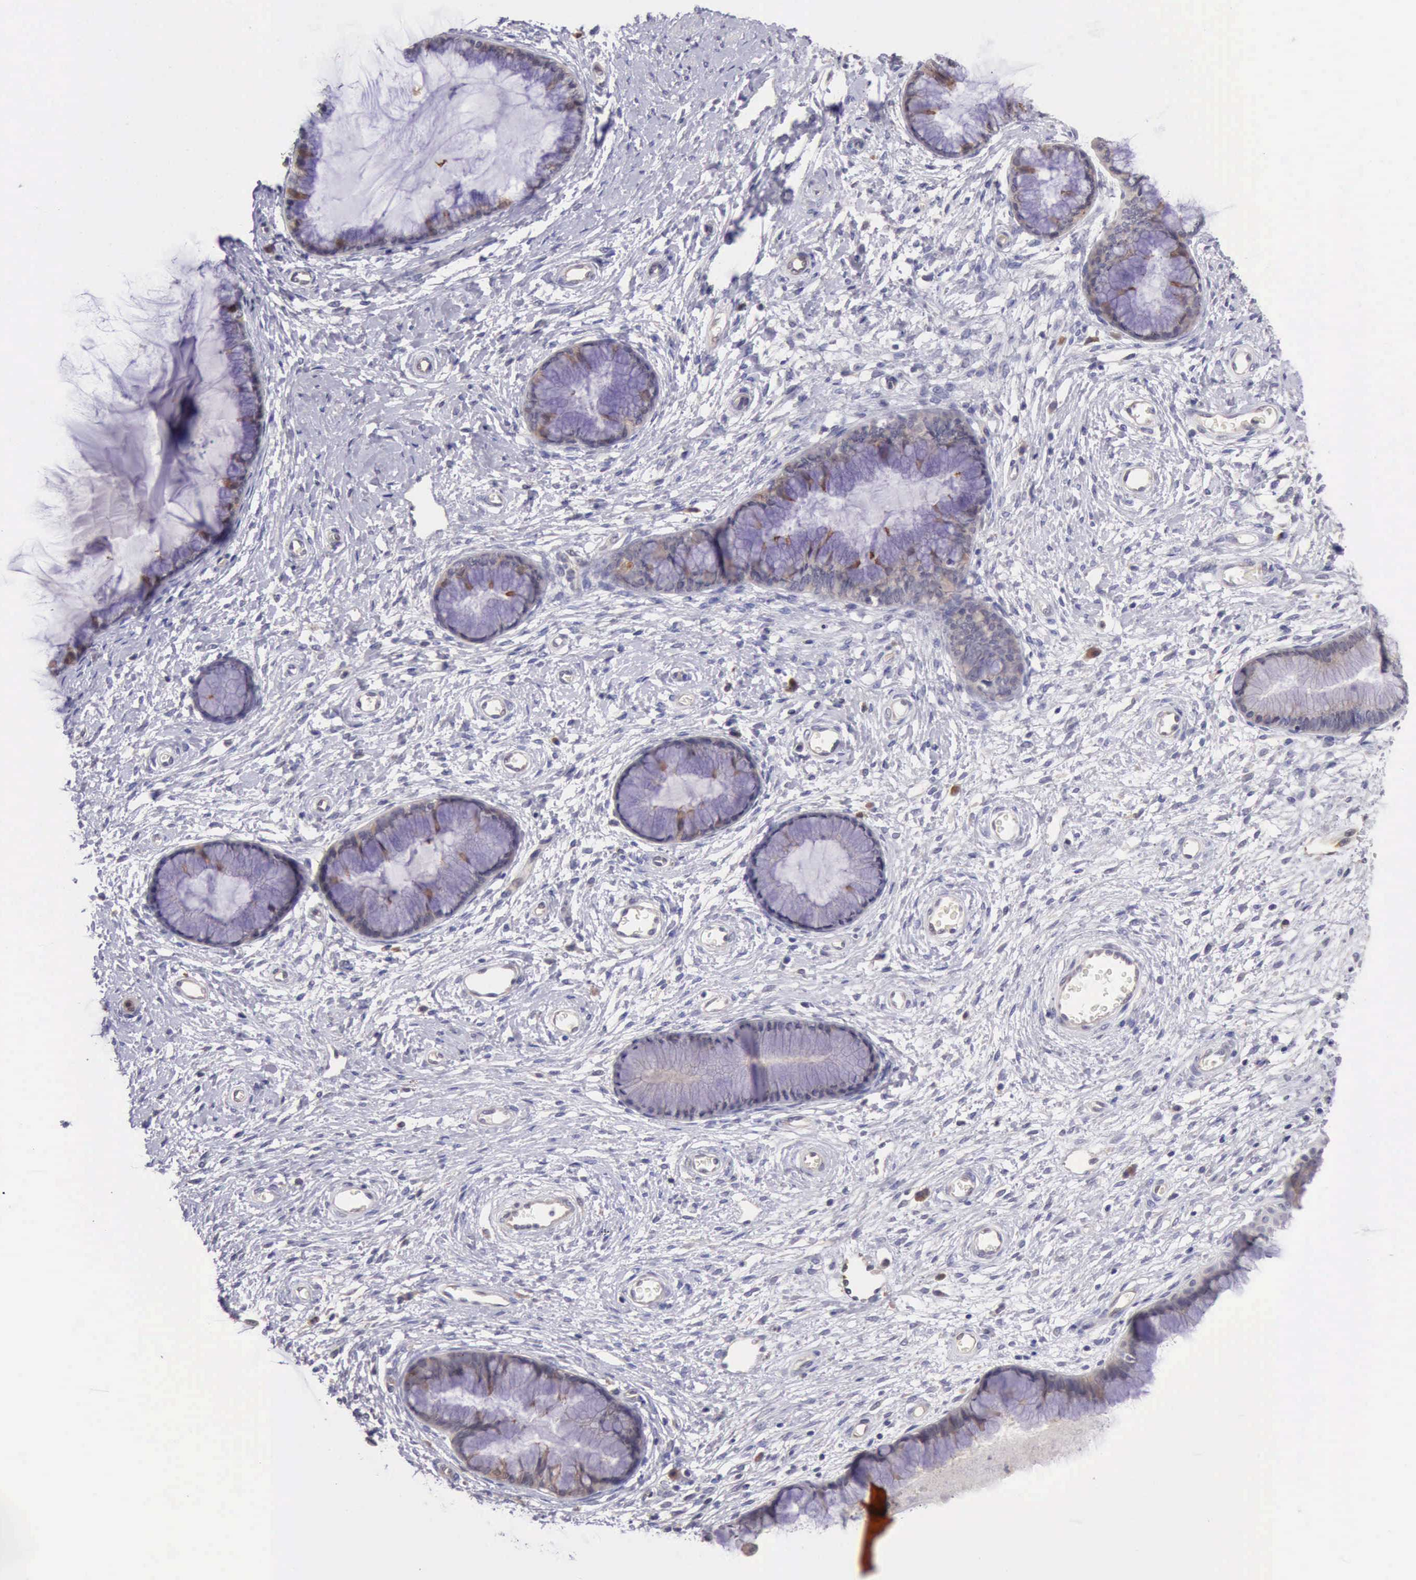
{"staining": {"intensity": "weak", "quantity": "25%-75%", "location": "cytoplasmic/membranous"}, "tissue": "cervix", "cell_type": "Glandular cells", "image_type": "normal", "snomed": [{"axis": "morphology", "description": "Normal tissue, NOS"}, {"axis": "topography", "description": "Cervix"}], "caption": "DAB immunohistochemical staining of normal cervix exhibits weak cytoplasmic/membranous protein positivity in approximately 25%-75% of glandular cells.", "gene": "DNAJB7", "patient": {"sex": "female", "age": 27}}